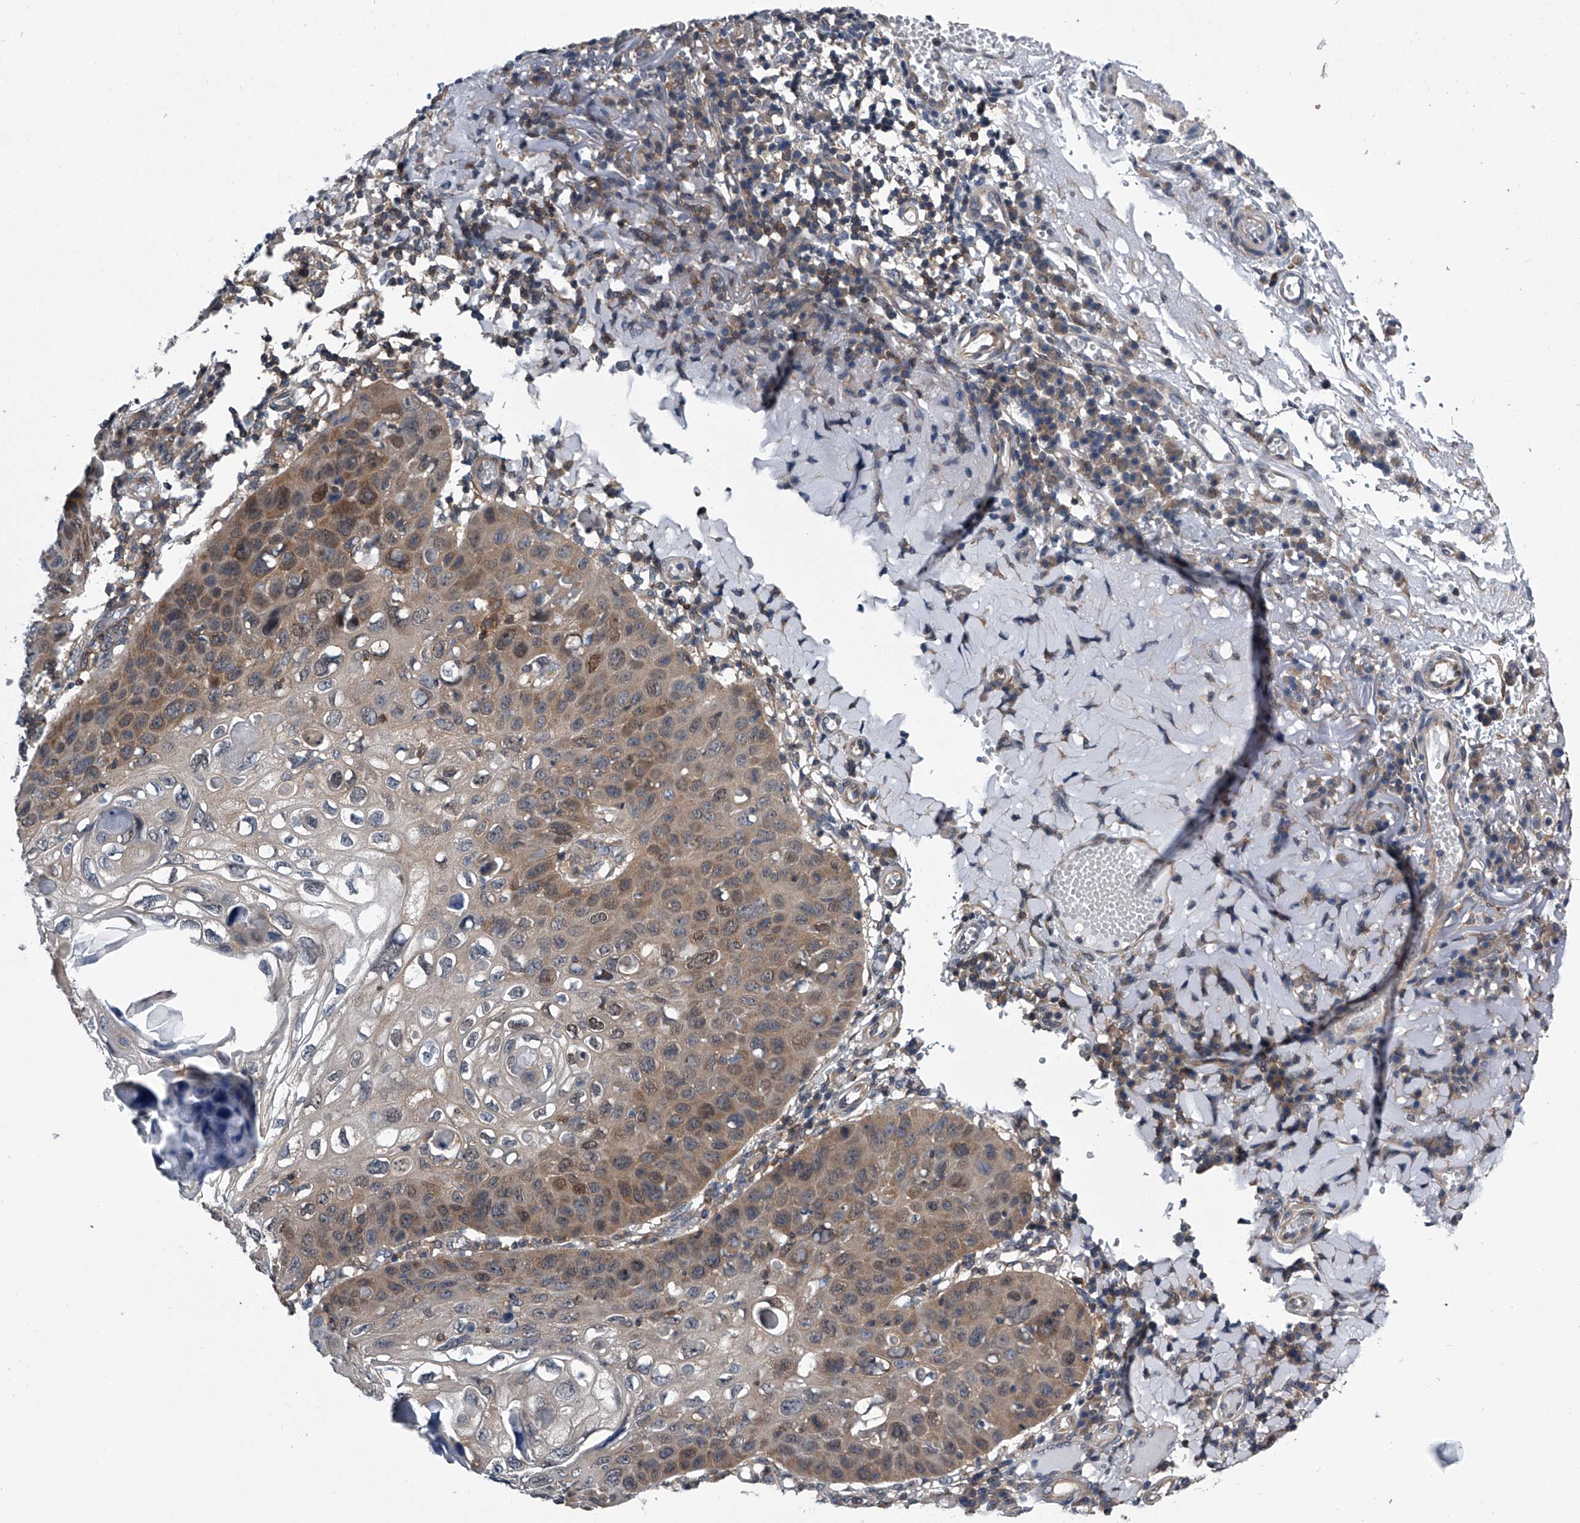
{"staining": {"intensity": "moderate", "quantity": "25%-75%", "location": "cytoplasmic/membranous,nuclear"}, "tissue": "skin cancer", "cell_type": "Tumor cells", "image_type": "cancer", "snomed": [{"axis": "morphology", "description": "Squamous cell carcinoma, NOS"}, {"axis": "topography", "description": "Skin"}], "caption": "An image showing moderate cytoplasmic/membranous and nuclear staining in approximately 25%-75% of tumor cells in squamous cell carcinoma (skin), as visualized by brown immunohistochemical staining.", "gene": "PPP2R5D", "patient": {"sex": "female", "age": 90}}